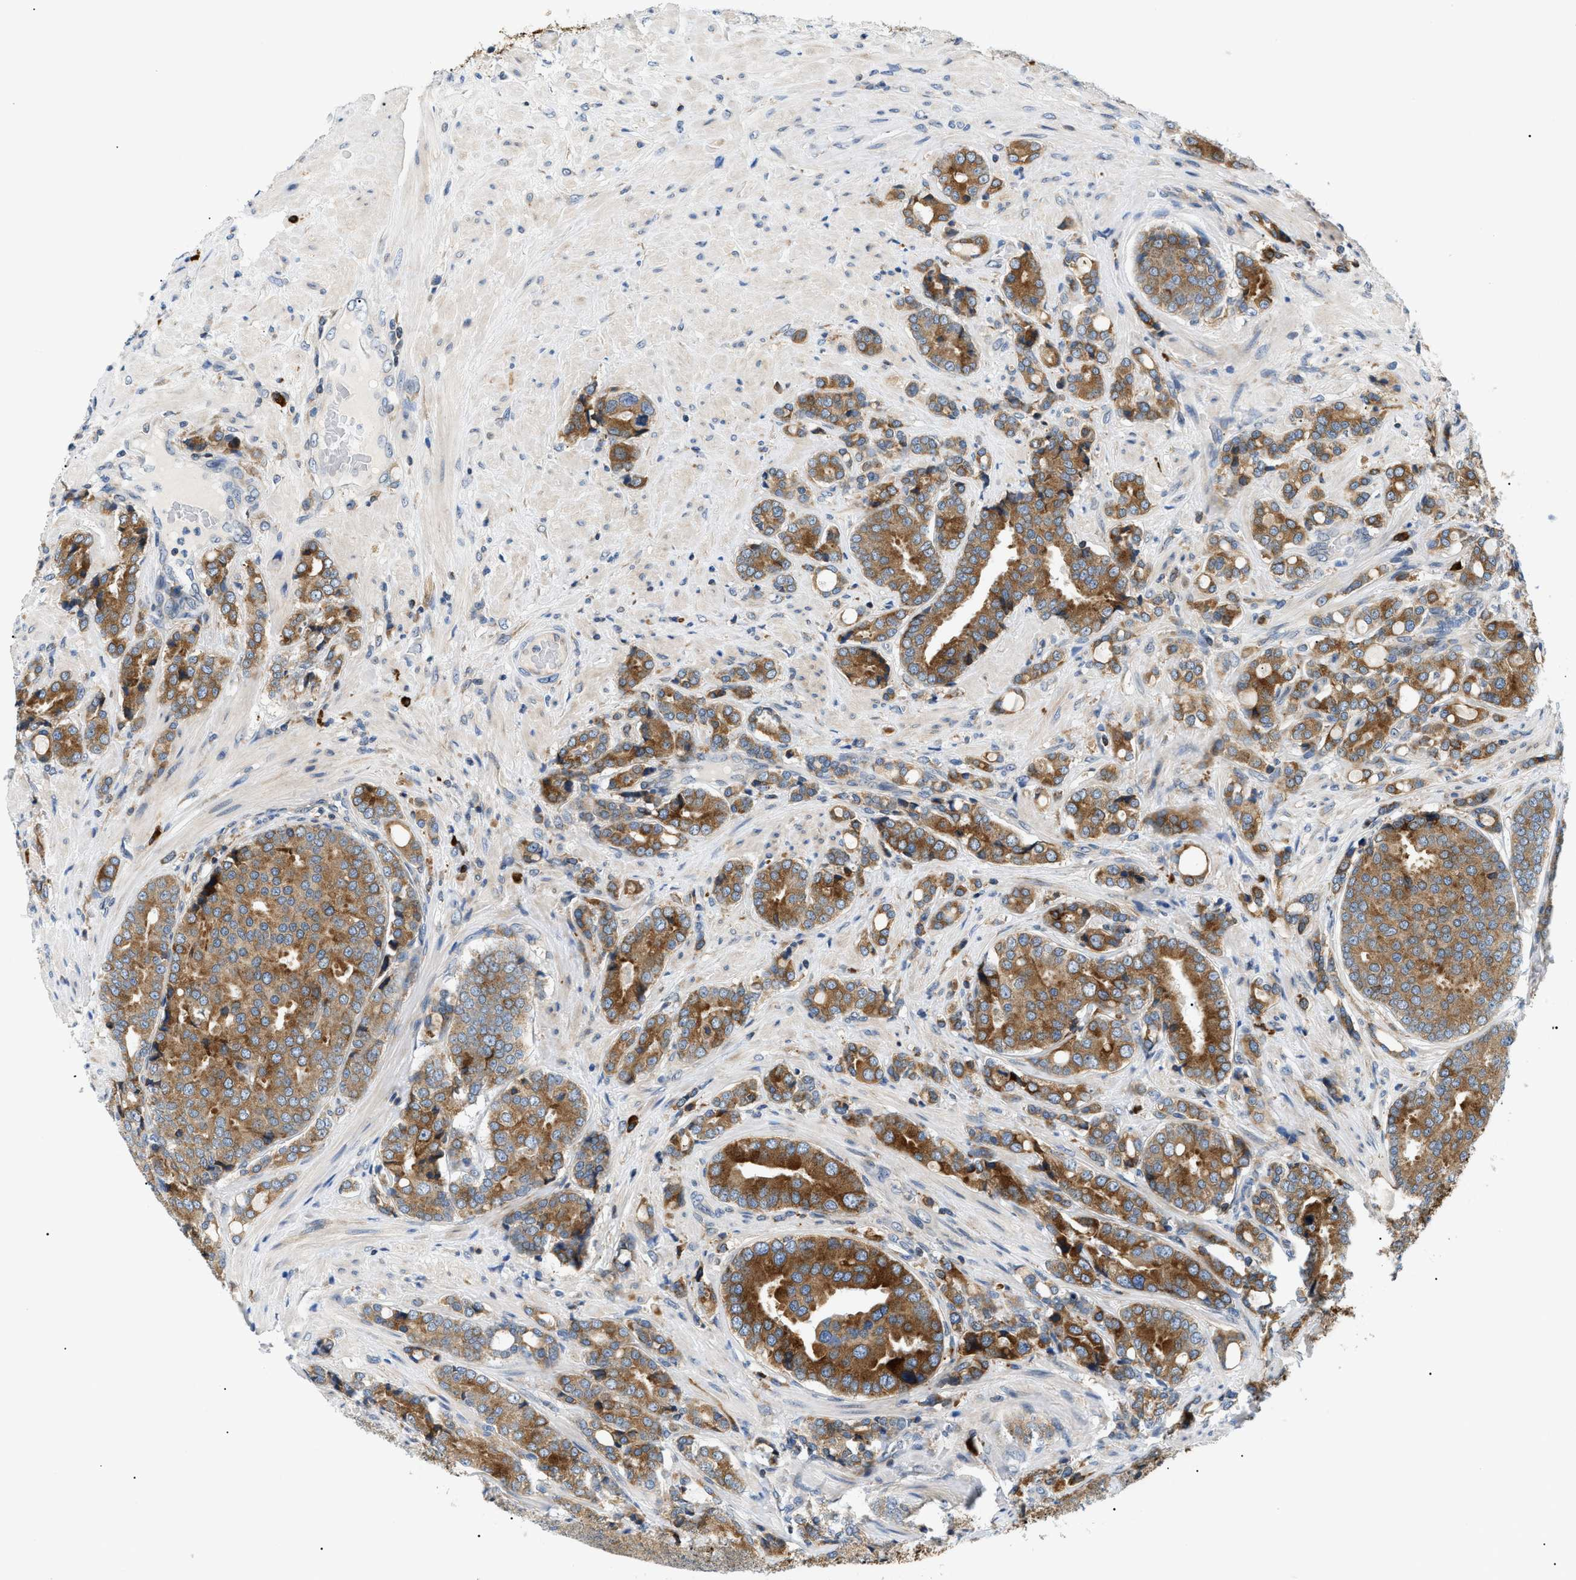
{"staining": {"intensity": "moderate", "quantity": ">75%", "location": "cytoplasmic/membranous"}, "tissue": "prostate cancer", "cell_type": "Tumor cells", "image_type": "cancer", "snomed": [{"axis": "morphology", "description": "Adenocarcinoma, High grade"}, {"axis": "topography", "description": "Prostate"}], "caption": "Immunohistochemistry of human prostate adenocarcinoma (high-grade) reveals medium levels of moderate cytoplasmic/membranous positivity in about >75% of tumor cells.", "gene": "DERL1", "patient": {"sex": "male", "age": 50}}